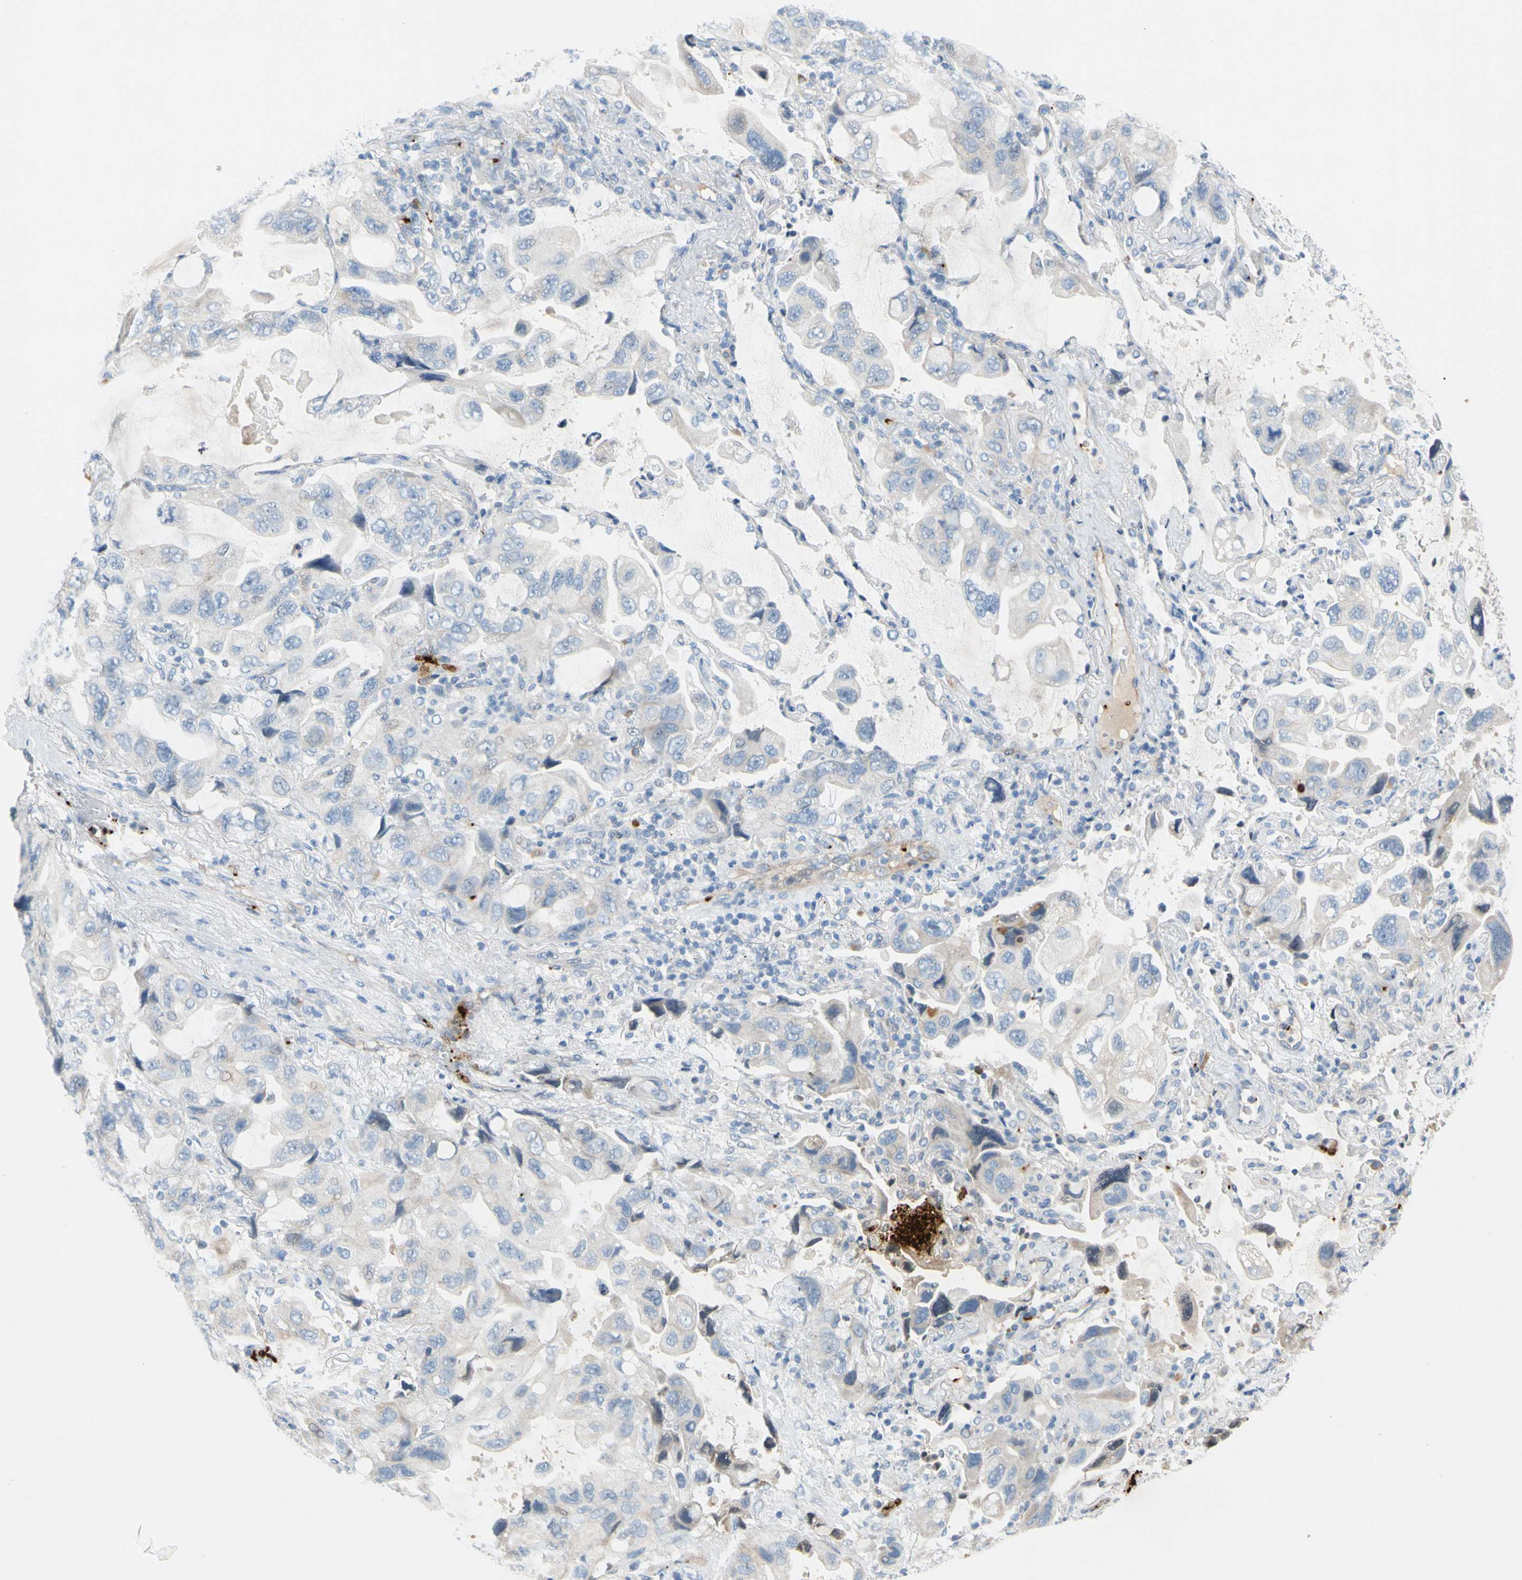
{"staining": {"intensity": "negative", "quantity": "none", "location": "none"}, "tissue": "lung cancer", "cell_type": "Tumor cells", "image_type": "cancer", "snomed": [{"axis": "morphology", "description": "Squamous cell carcinoma, NOS"}, {"axis": "topography", "description": "Lung"}], "caption": "The immunohistochemistry histopathology image has no significant expression in tumor cells of lung cancer tissue. The staining is performed using DAB brown chromogen with nuclei counter-stained in using hematoxylin.", "gene": "PPBP", "patient": {"sex": "female", "age": 73}}